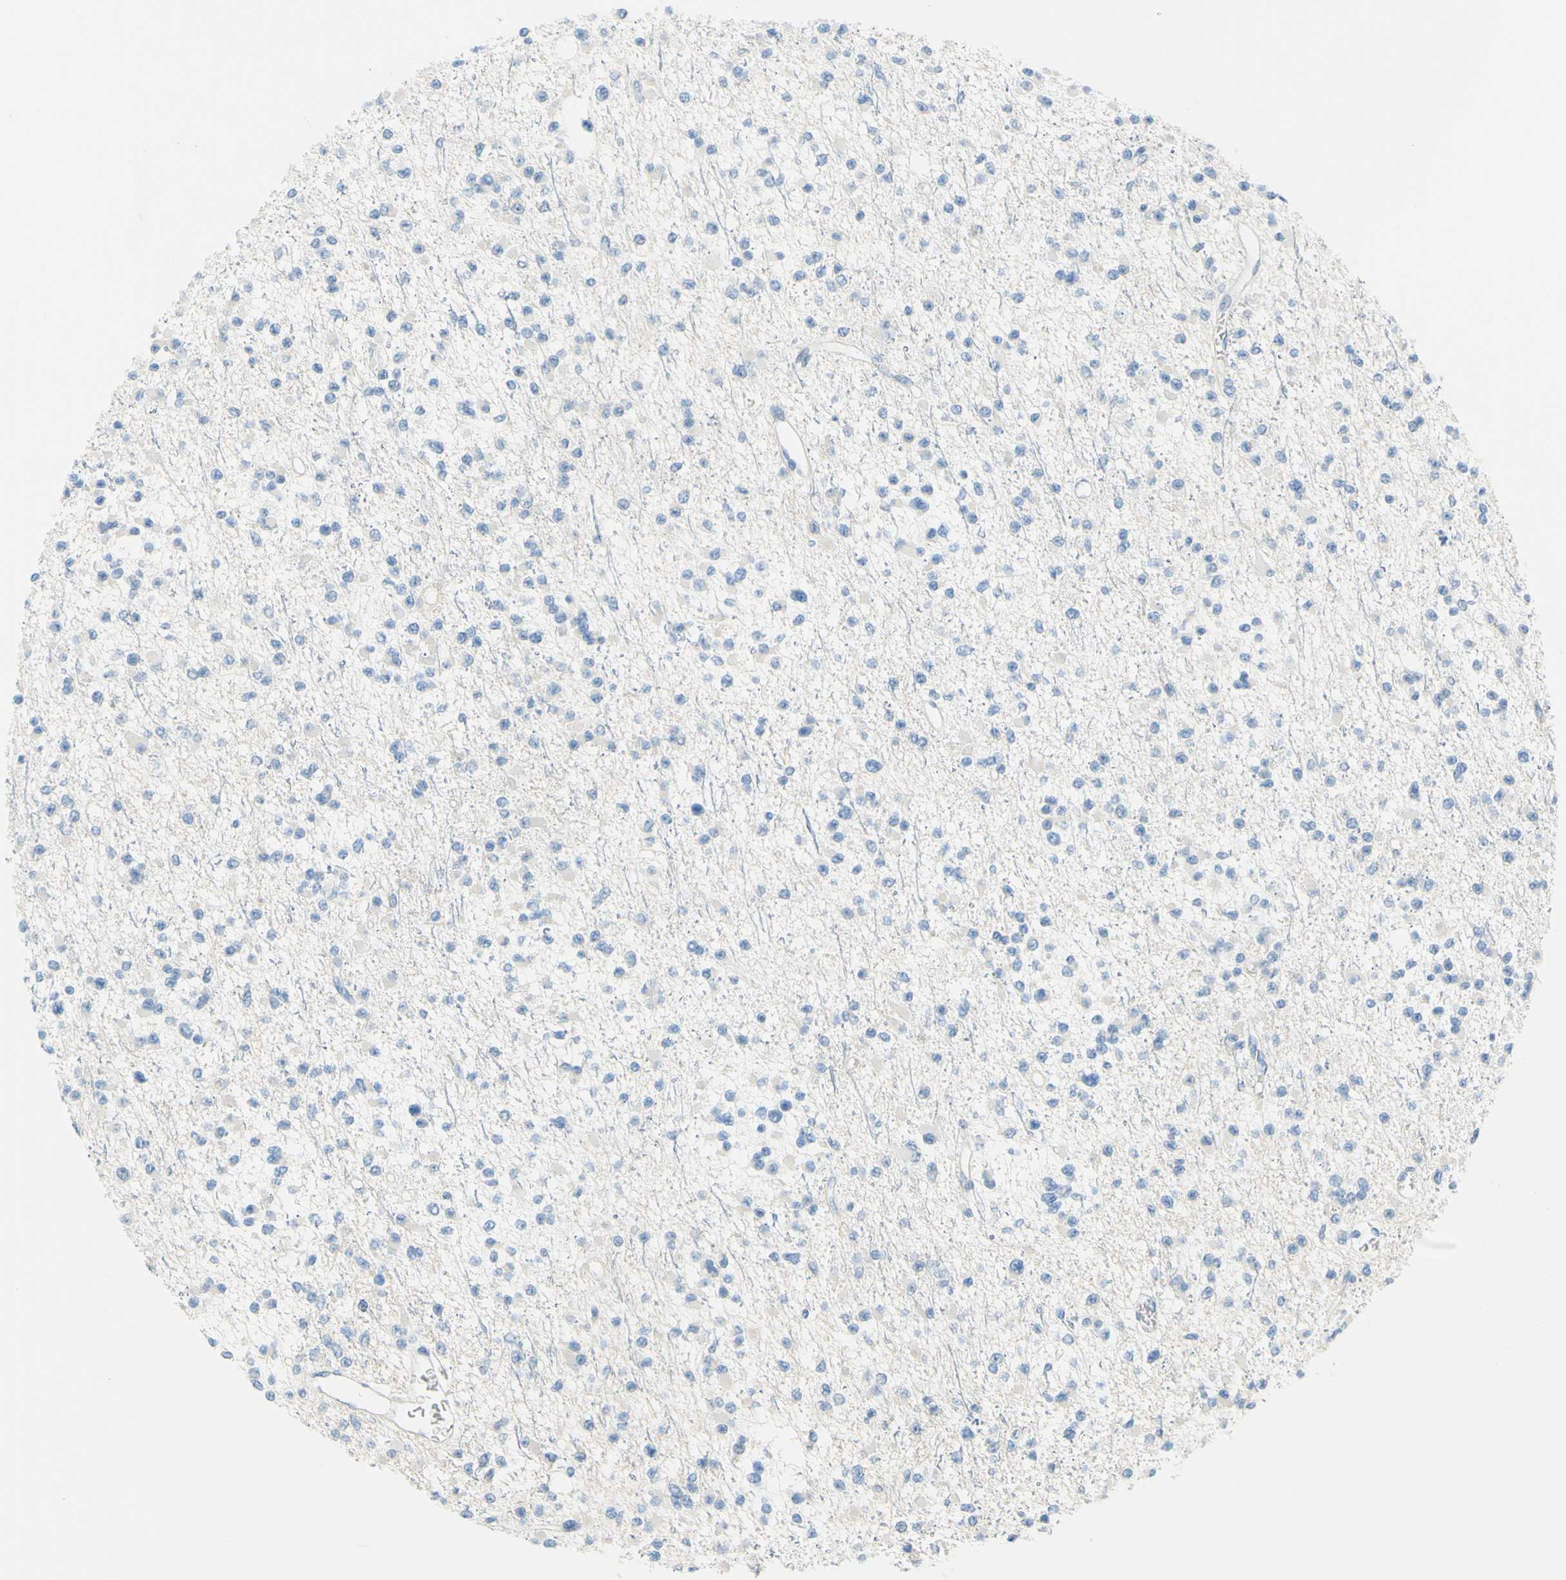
{"staining": {"intensity": "negative", "quantity": "none", "location": "none"}, "tissue": "glioma", "cell_type": "Tumor cells", "image_type": "cancer", "snomed": [{"axis": "morphology", "description": "Glioma, malignant, Low grade"}, {"axis": "topography", "description": "Brain"}], "caption": "The micrograph reveals no significant positivity in tumor cells of glioma. (Immunohistochemistry, brightfield microscopy, high magnification).", "gene": "DCT", "patient": {"sex": "female", "age": 22}}